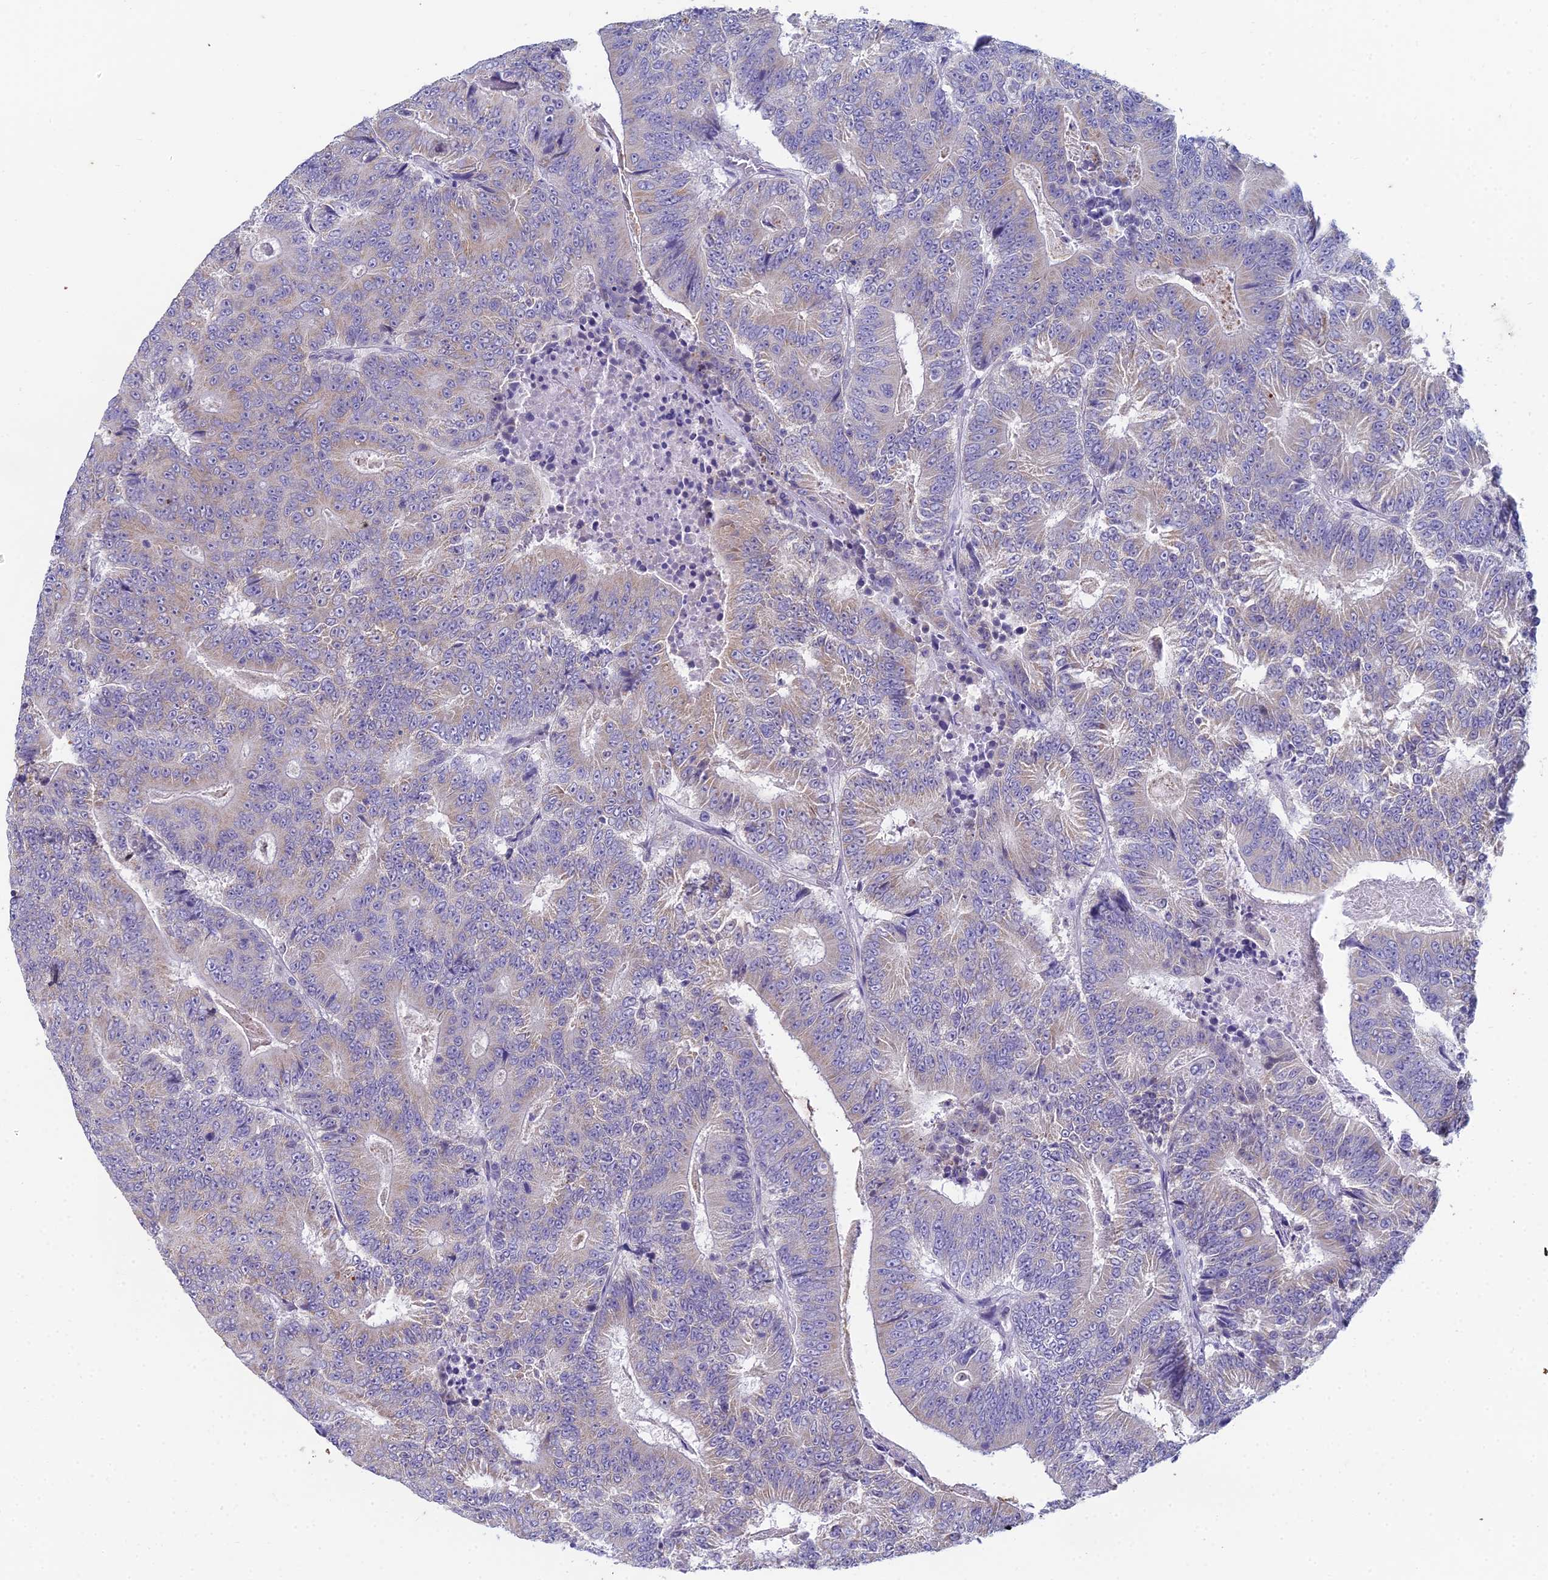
{"staining": {"intensity": "weak", "quantity": "<25%", "location": "cytoplasmic/membranous"}, "tissue": "colorectal cancer", "cell_type": "Tumor cells", "image_type": "cancer", "snomed": [{"axis": "morphology", "description": "Adenocarcinoma, NOS"}, {"axis": "topography", "description": "Colon"}], "caption": "A histopathology image of human colorectal adenocarcinoma is negative for staining in tumor cells.", "gene": "EEF2KMT", "patient": {"sex": "male", "age": 83}}